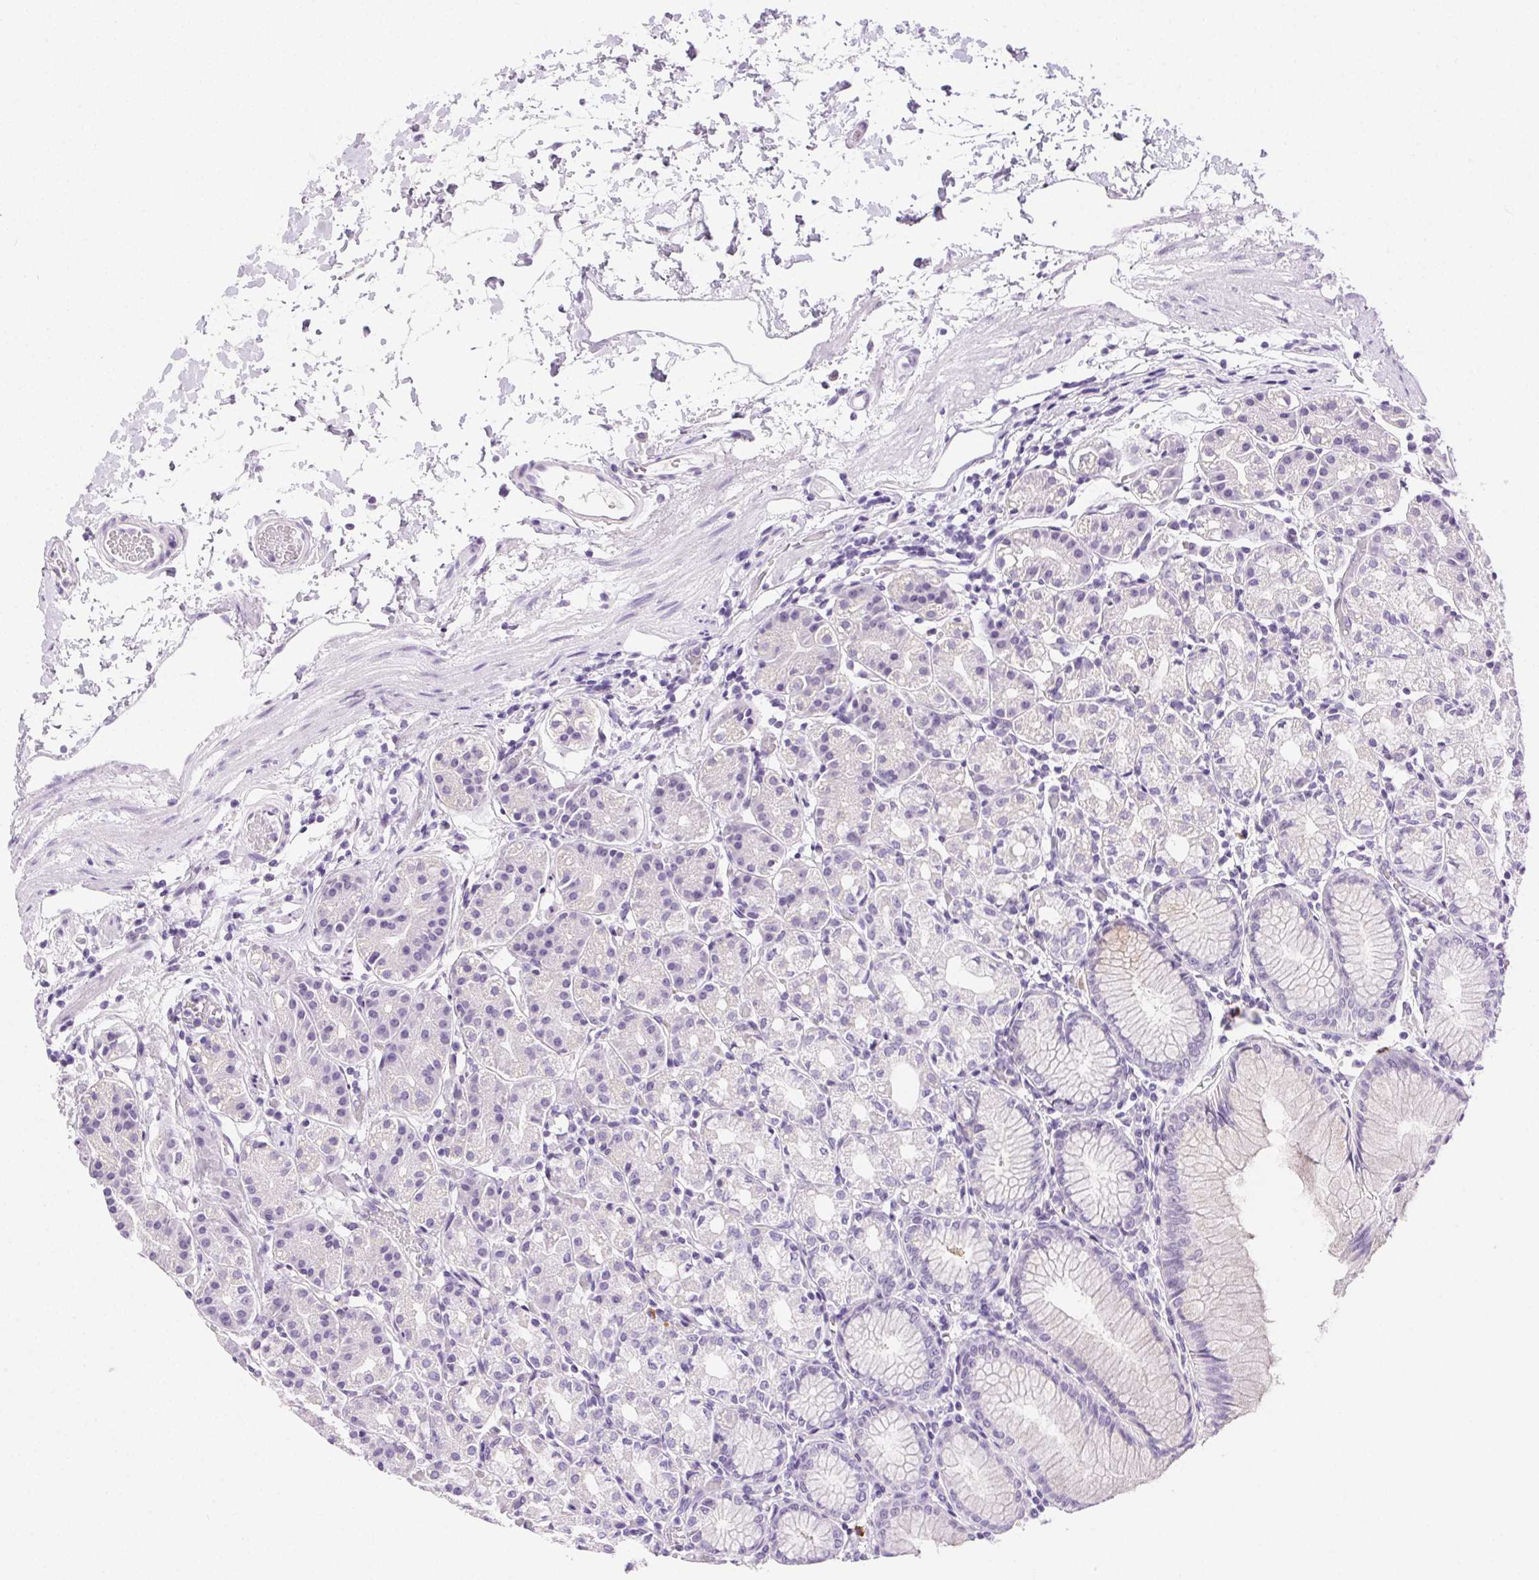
{"staining": {"intensity": "negative", "quantity": "none", "location": "none"}, "tissue": "stomach", "cell_type": "Glandular cells", "image_type": "normal", "snomed": [{"axis": "morphology", "description": "Normal tissue, NOS"}, {"axis": "topography", "description": "Stomach"}], "caption": "DAB (3,3'-diaminobenzidine) immunohistochemical staining of normal stomach displays no significant positivity in glandular cells.", "gene": "C20orf85", "patient": {"sex": "female", "age": 57}}